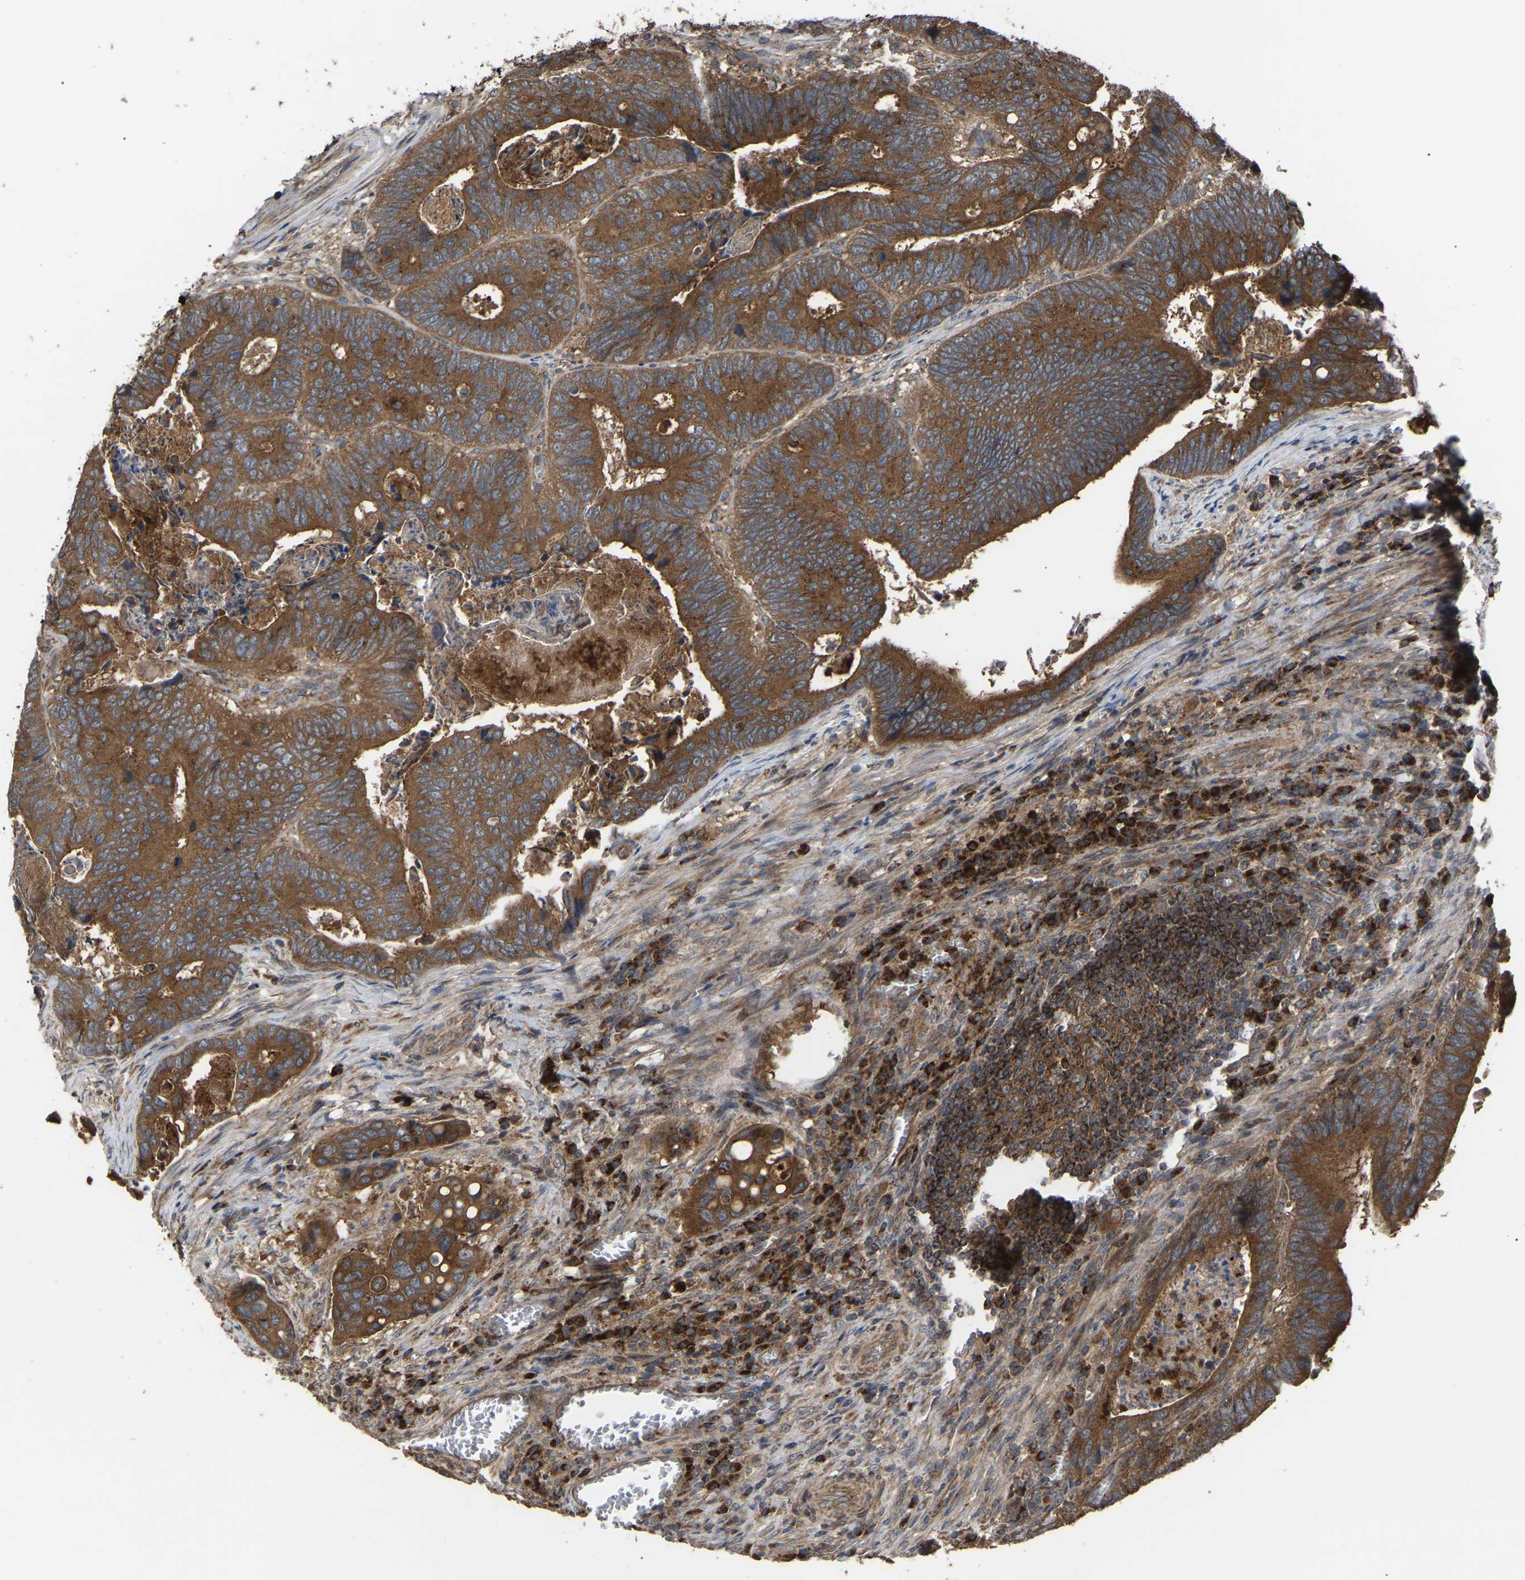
{"staining": {"intensity": "moderate", "quantity": ">75%", "location": "cytoplasmic/membranous"}, "tissue": "colorectal cancer", "cell_type": "Tumor cells", "image_type": "cancer", "snomed": [{"axis": "morphology", "description": "Inflammation, NOS"}, {"axis": "morphology", "description": "Adenocarcinoma, NOS"}, {"axis": "topography", "description": "Colon"}], "caption": "Protein positivity by IHC shows moderate cytoplasmic/membranous expression in approximately >75% of tumor cells in colorectal cancer.", "gene": "GCC1", "patient": {"sex": "male", "age": 72}}